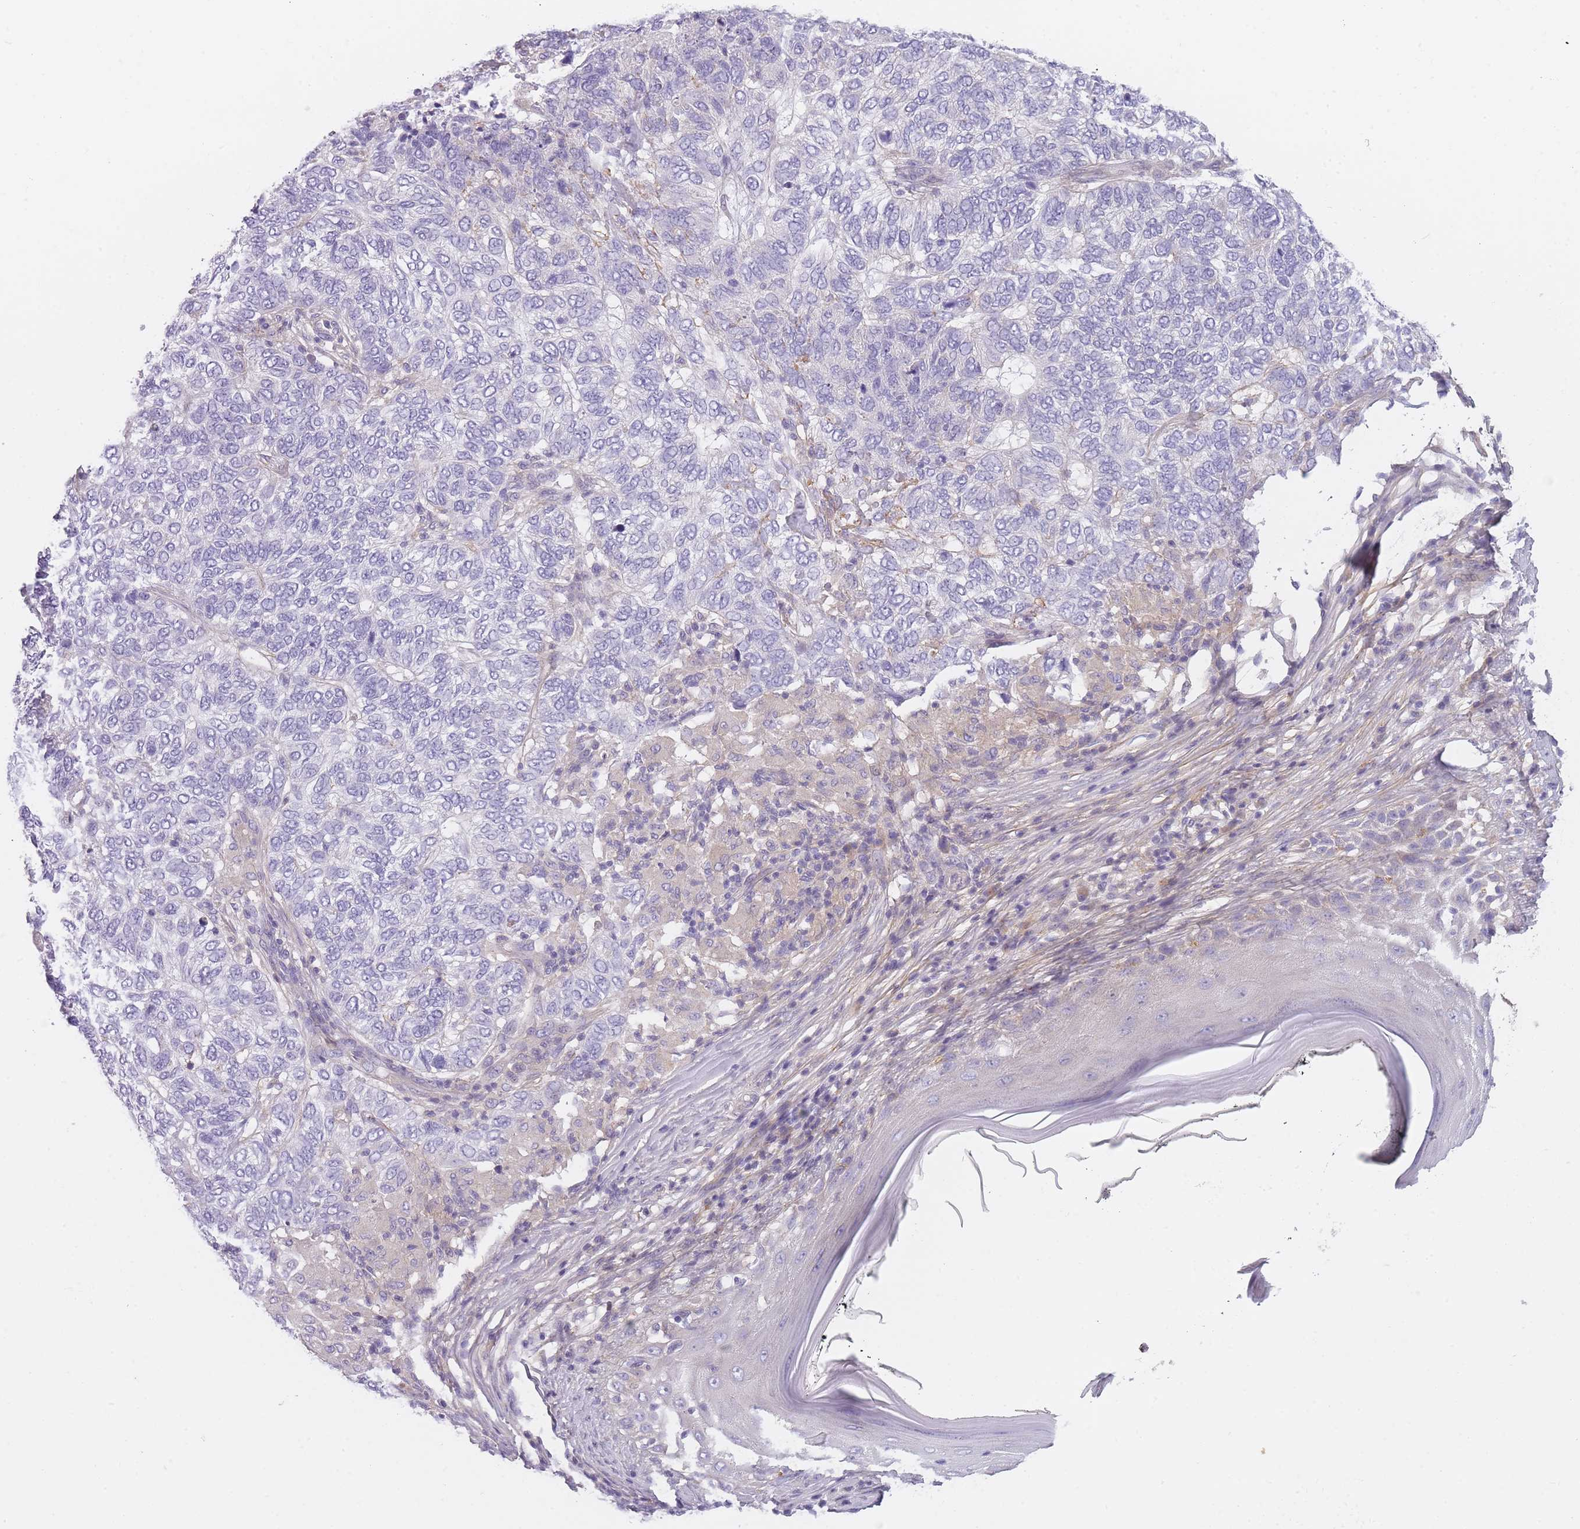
{"staining": {"intensity": "negative", "quantity": "none", "location": "none"}, "tissue": "skin cancer", "cell_type": "Tumor cells", "image_type": "cancer", "snomed": [{"axis": "morphology", "description": "Basal cell carcinoma"}, {"axis": "topography", "description": "Skin"}], "caption": "Protein analysis of basal cell carcinoma (skin) demonstrates no significant staining in tumor cells.", "gene": "AP3M2", "patient": {"sex": "female", "age": 65}}